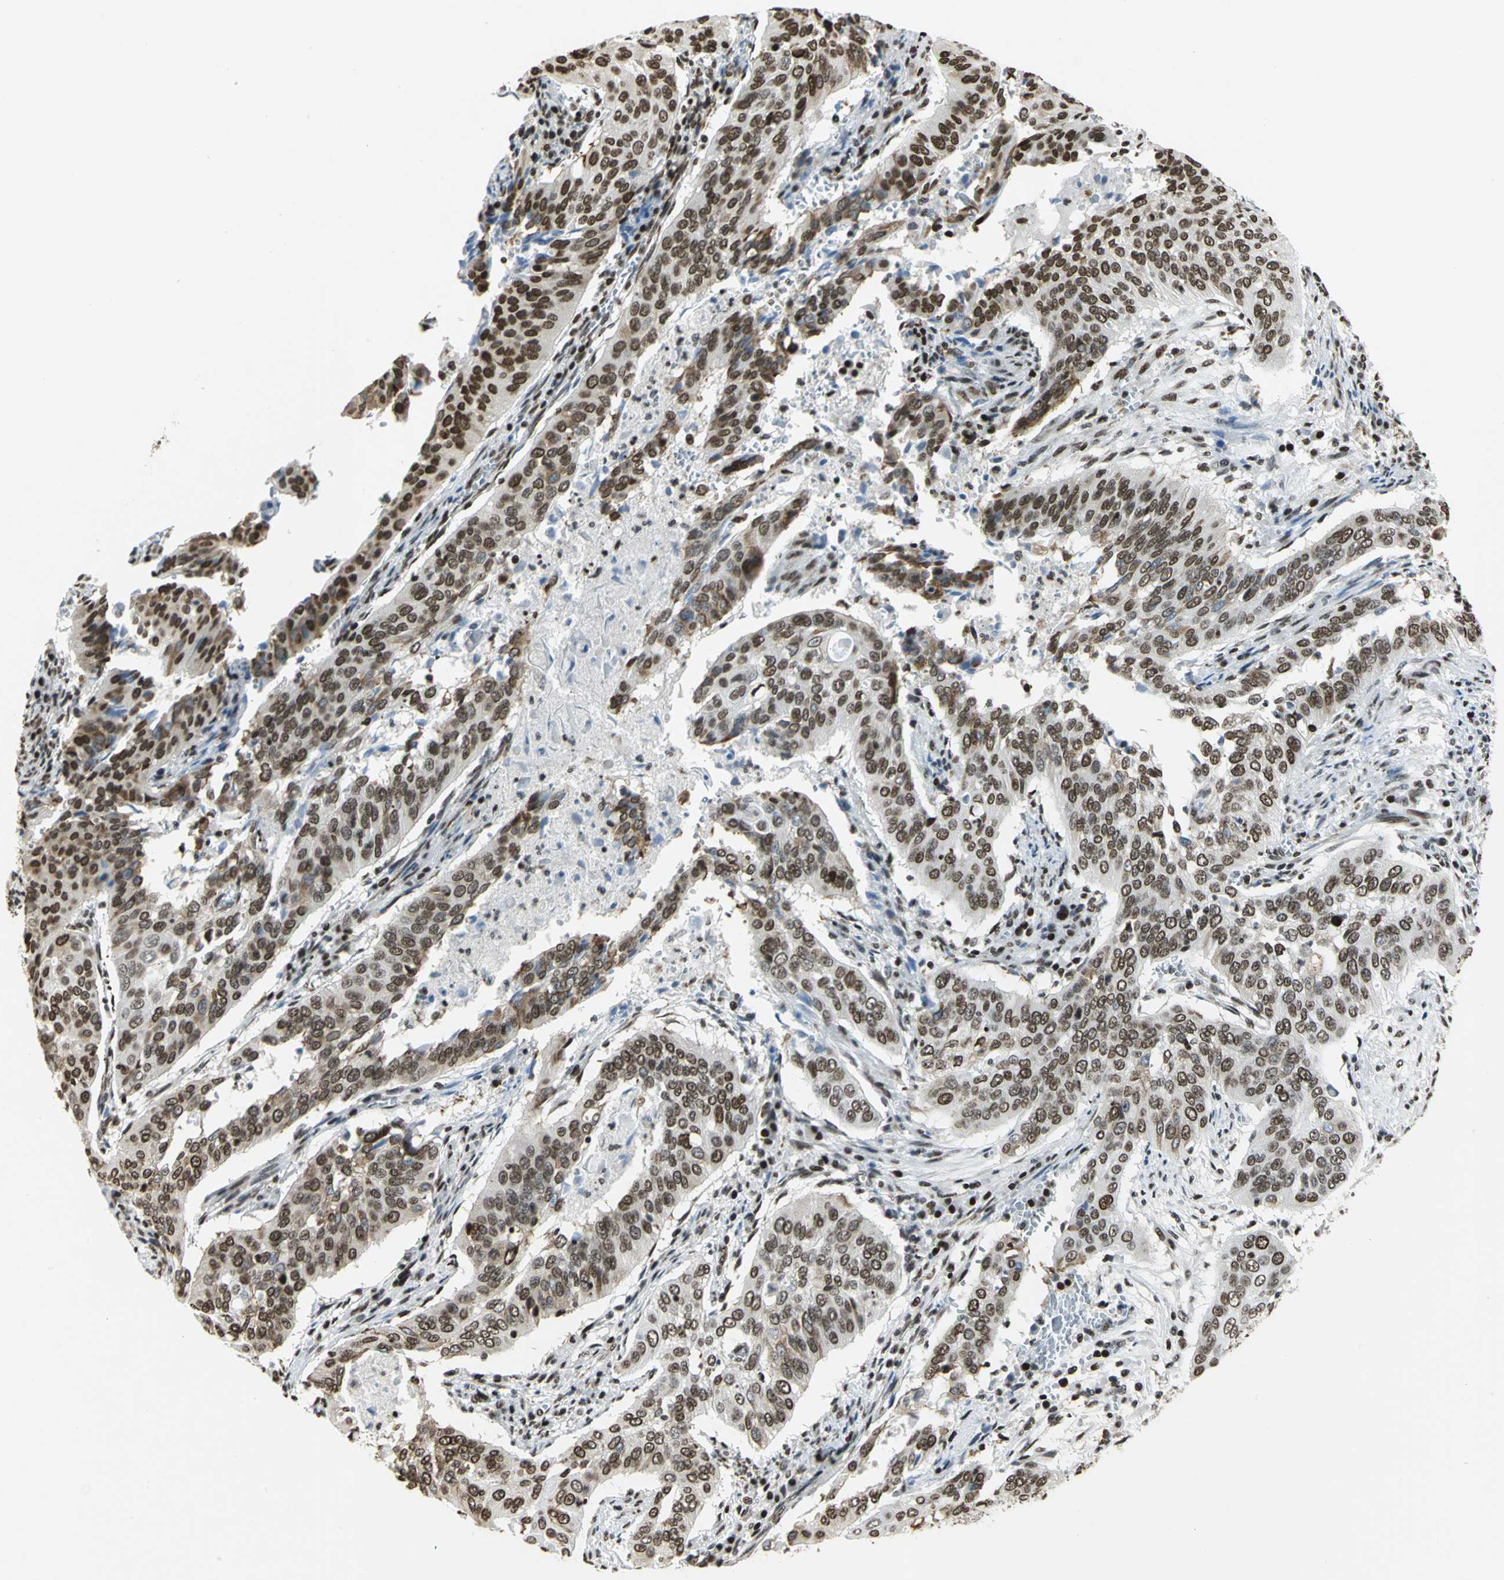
{"staining": {"intensity": "strong", "quantity": ">75%", "location": "nuclear"}, "tissue": "cervical cancer", "cell_type": "Tumor cells", "image_type": "cancer", "snomed": [{"axis": "morphology", "description": "Squamous cell carcinoma, NOS"}, {"axis": "topography", "description": "Cervix"}], "caption": "Cervical squamous cell carcinoma stained with immunohistochemistry demonstrates strong nuclear expression in approximately >75% of tumor cells. Nuclei are stained in blue.", "gene": "HMGB1", "patient": {"sex": "female", "age": 39}}